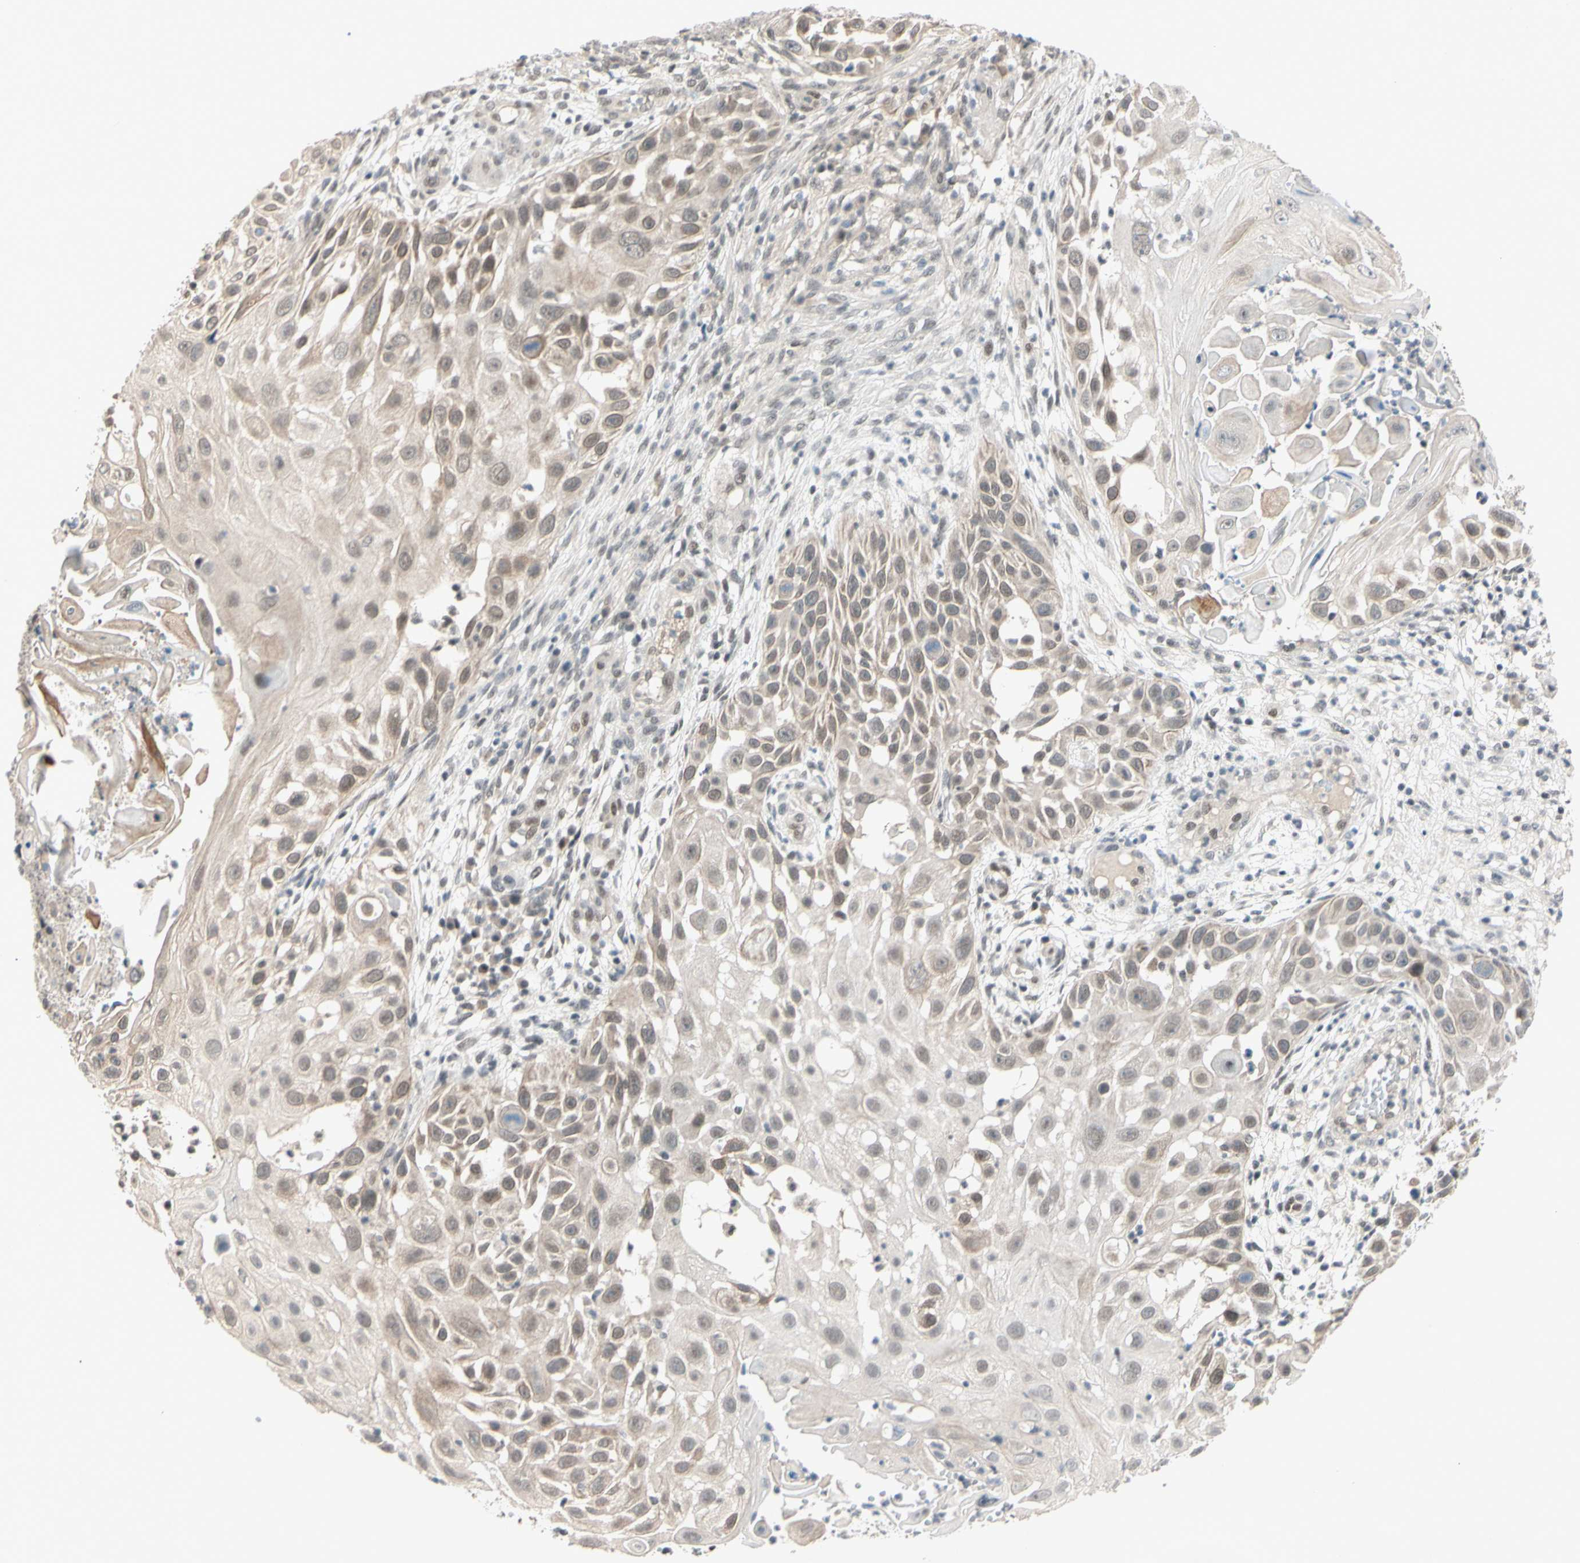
{"staining": {"intensity": "weak", "quantity": "25%-75%", "location": "nuclear"}, "tissue": "skin cancer", "cell_type": "Tumor cells", "image_type": "cancer", "snomed": [{"axis": "morphology", "description": "Squamous cell carcinoma, NOS"}, {"axis": "topography", "description": "Skin"}], "caption": "A high-resolution photomicrograph shows immunohistochemistry staining of skin squamous cell carcinoma, which displays weak nuclear staining in about 25%-75% of tumor cells.", "gene": "TAF4", "patient": {"sex": "female", "age": 44}}